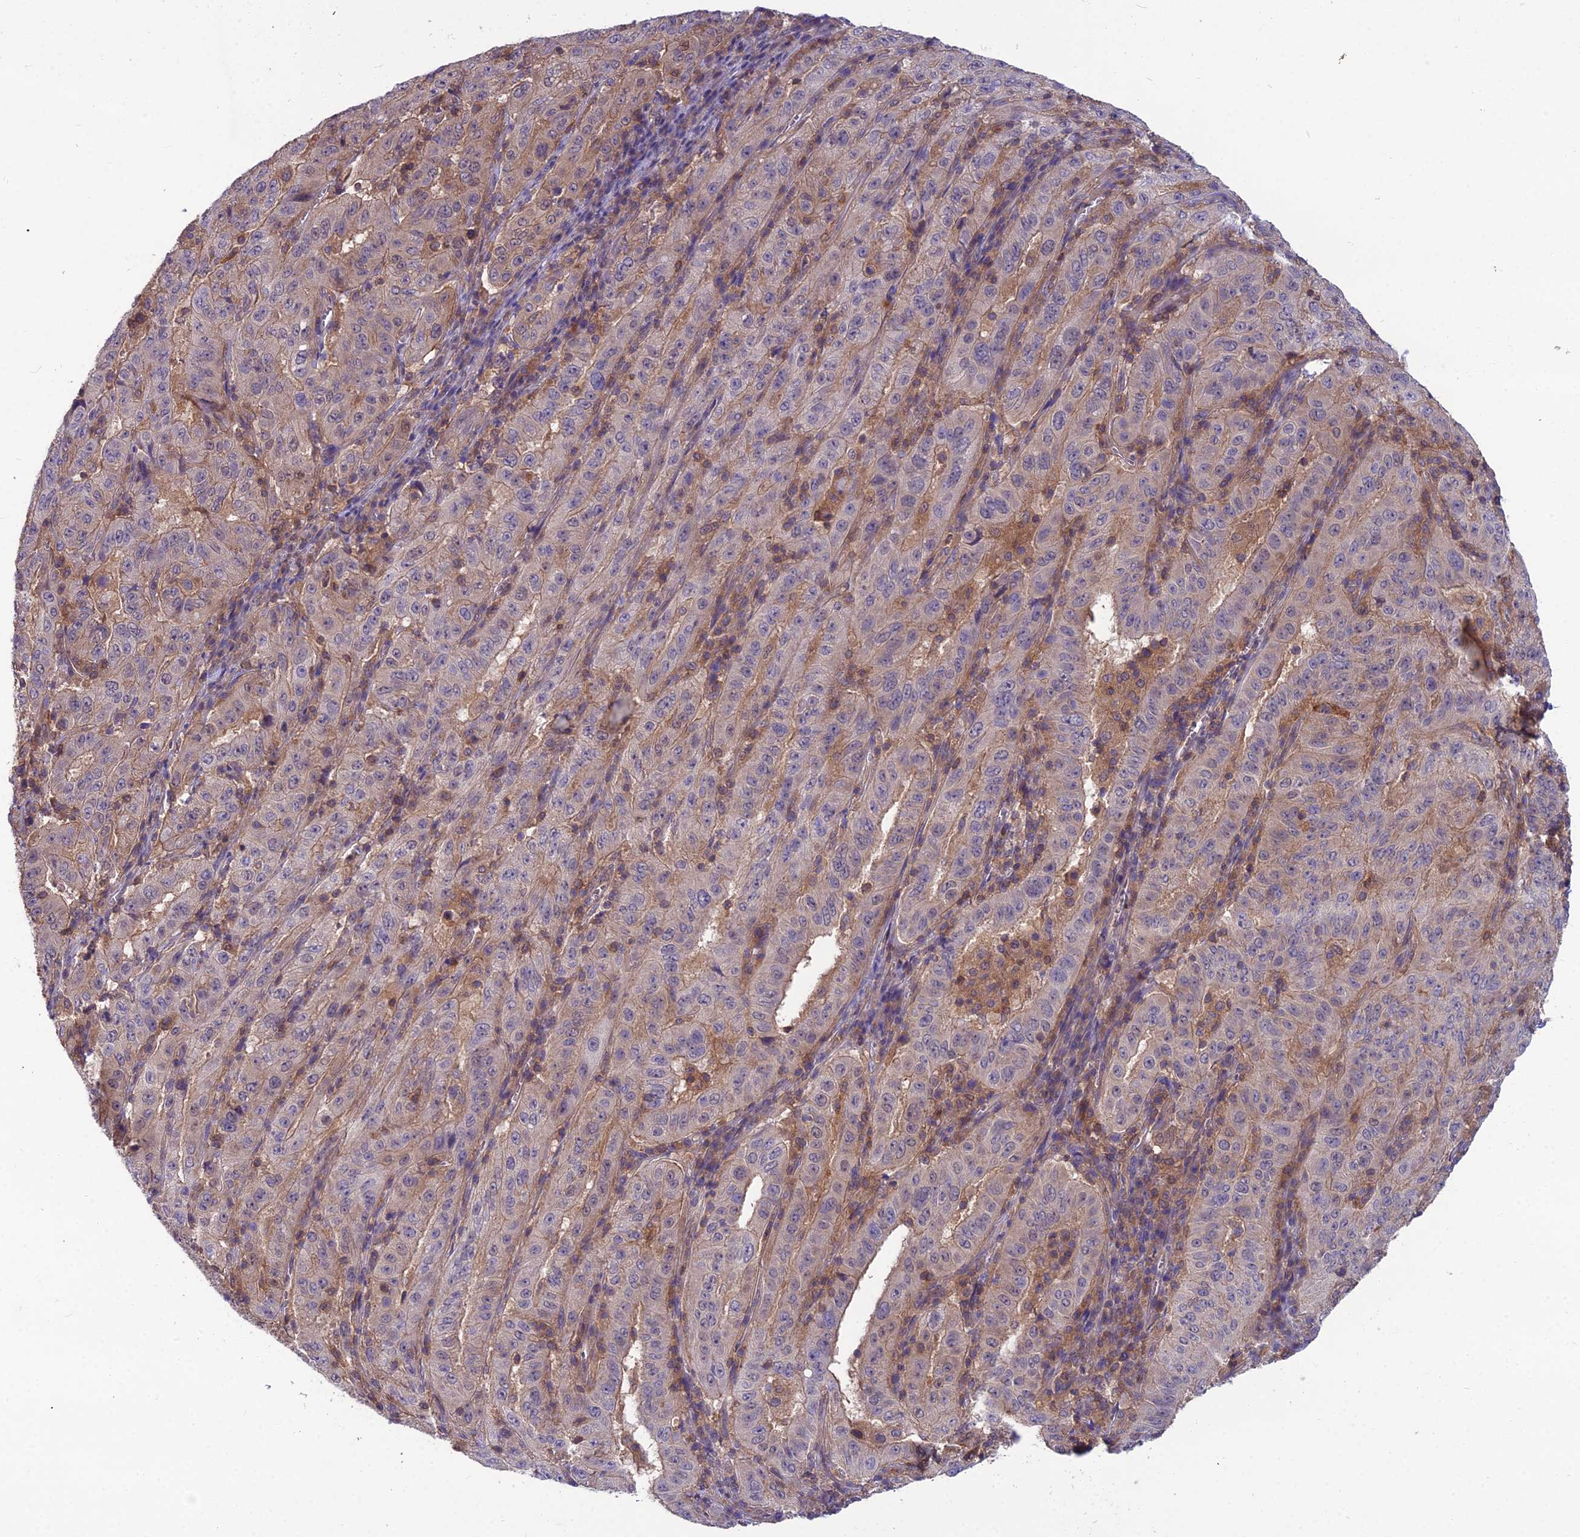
{"staining": {"intensity": "weak", "quantity": "<25%", "location": "cytoplasmic/membranous"}, "tissue": "pancreatic cancer", "cell_type": "Tumor cells", "image_type": "cancer", "snomed": [{"axis": "morphology", "description": "Adenocarcinoma, NOS"}, {"axis": "topography", "description": "Pancreas"}], "caption": "This histopathology image is of pancreatic cancer stained with immunohistochemistry to label a protein in brown with the nuclei are counter-stained blue. There is no expression in tumor cells.", "gene": "MVD", "patient": {"sex": "male", "age": 63}}